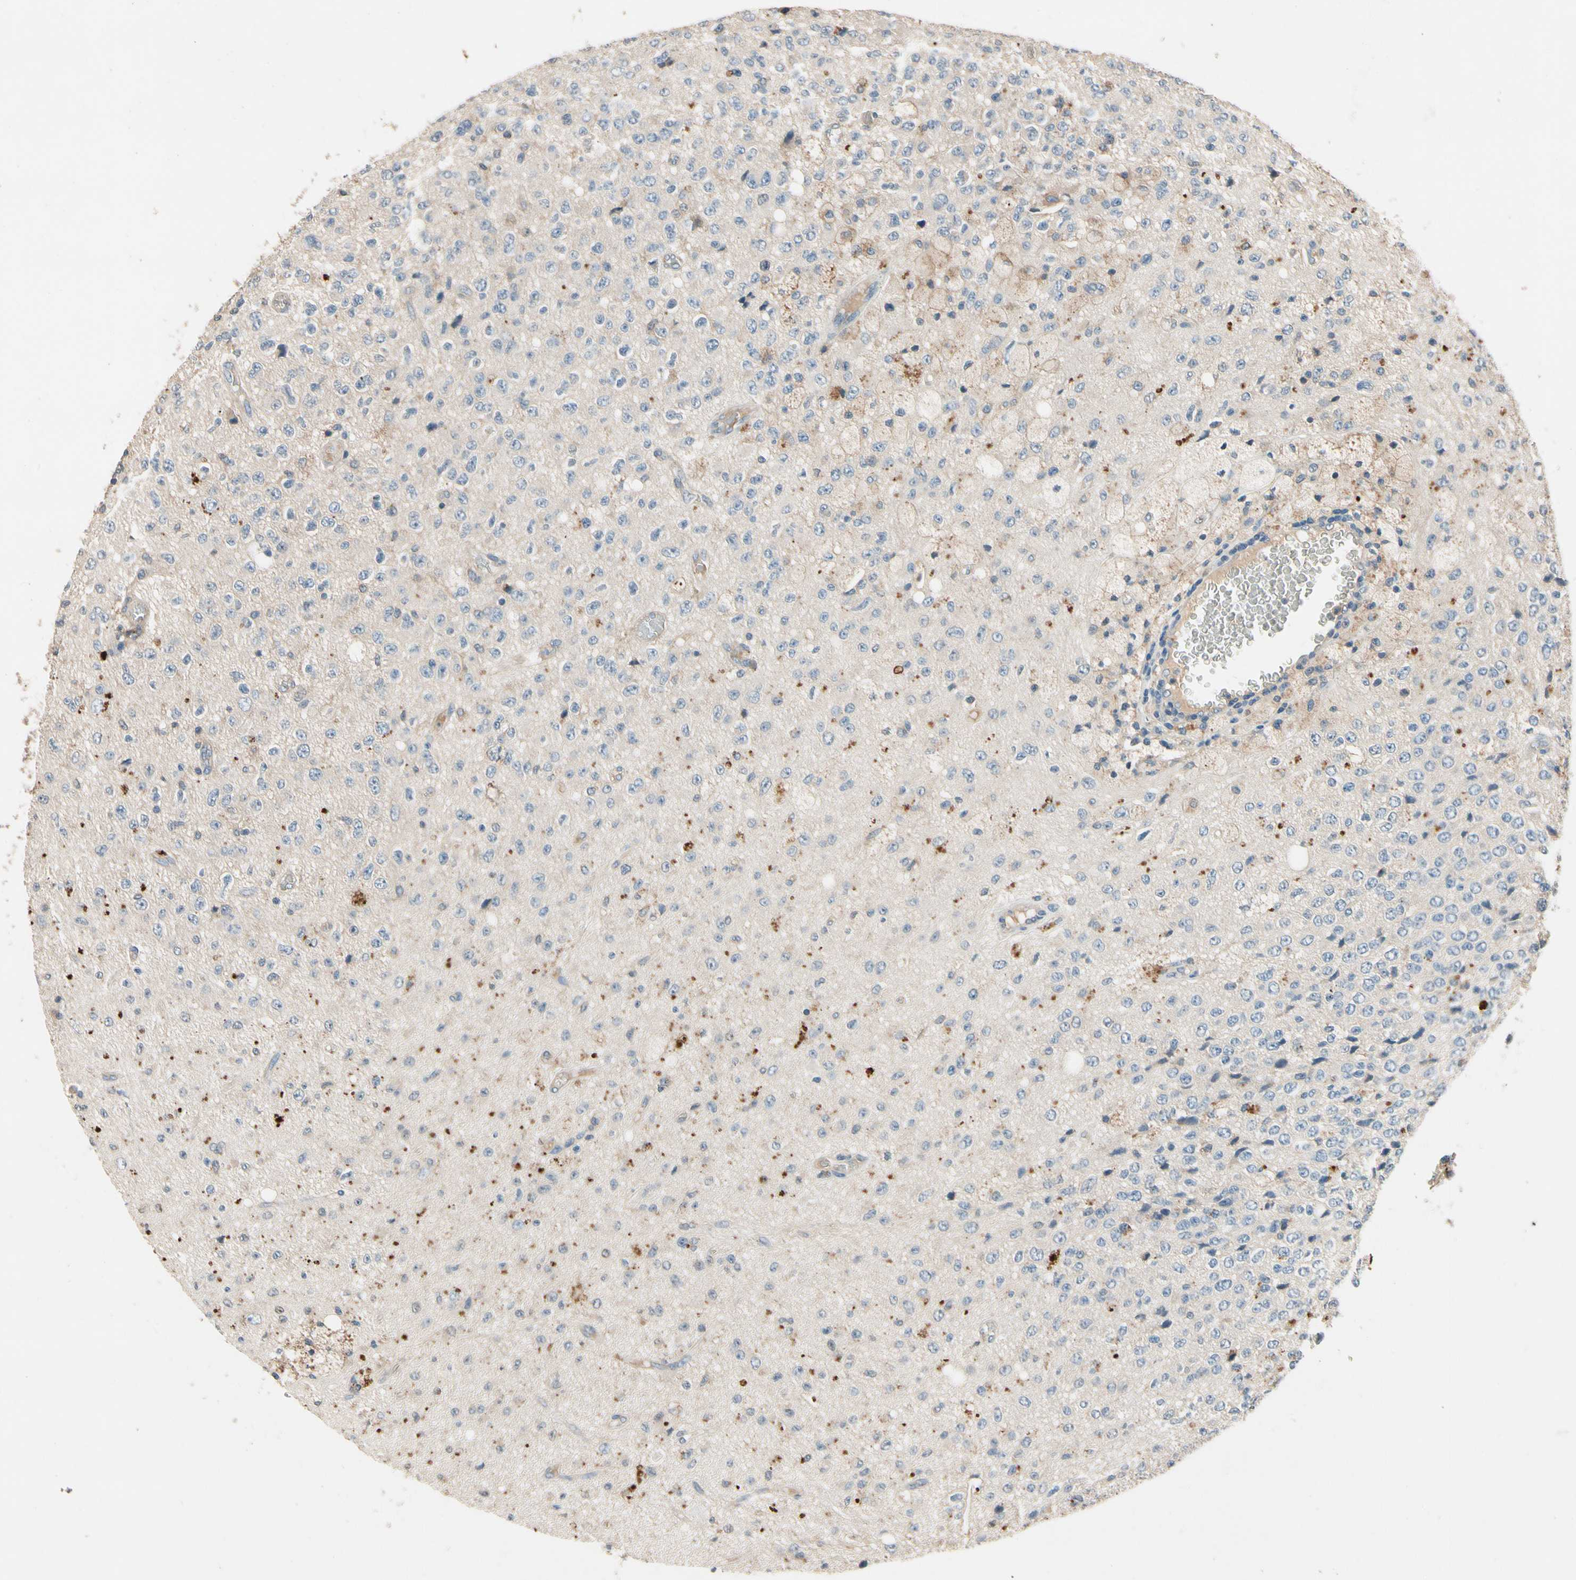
{"staining": {"intensity": "weak", "quantity": "<25%", "location": "cytoplasmic/membranous"}, "tissue": "glioma", "cell_type": "Tumor cells", "image_type": "cancer", "snomed": [{"axis": "morphology", "description": "Glioma, malignant, High grade"}, {"axis": "topography", "description": "pancreas cauda"}], "caption": "IHC photomicrograph of malignant high-grade glioma stained for a protein (brown), which shows no positivity in tumor cells.", "gene": "IL1RL1", "patient": {"sex": "male", "age": 60}}